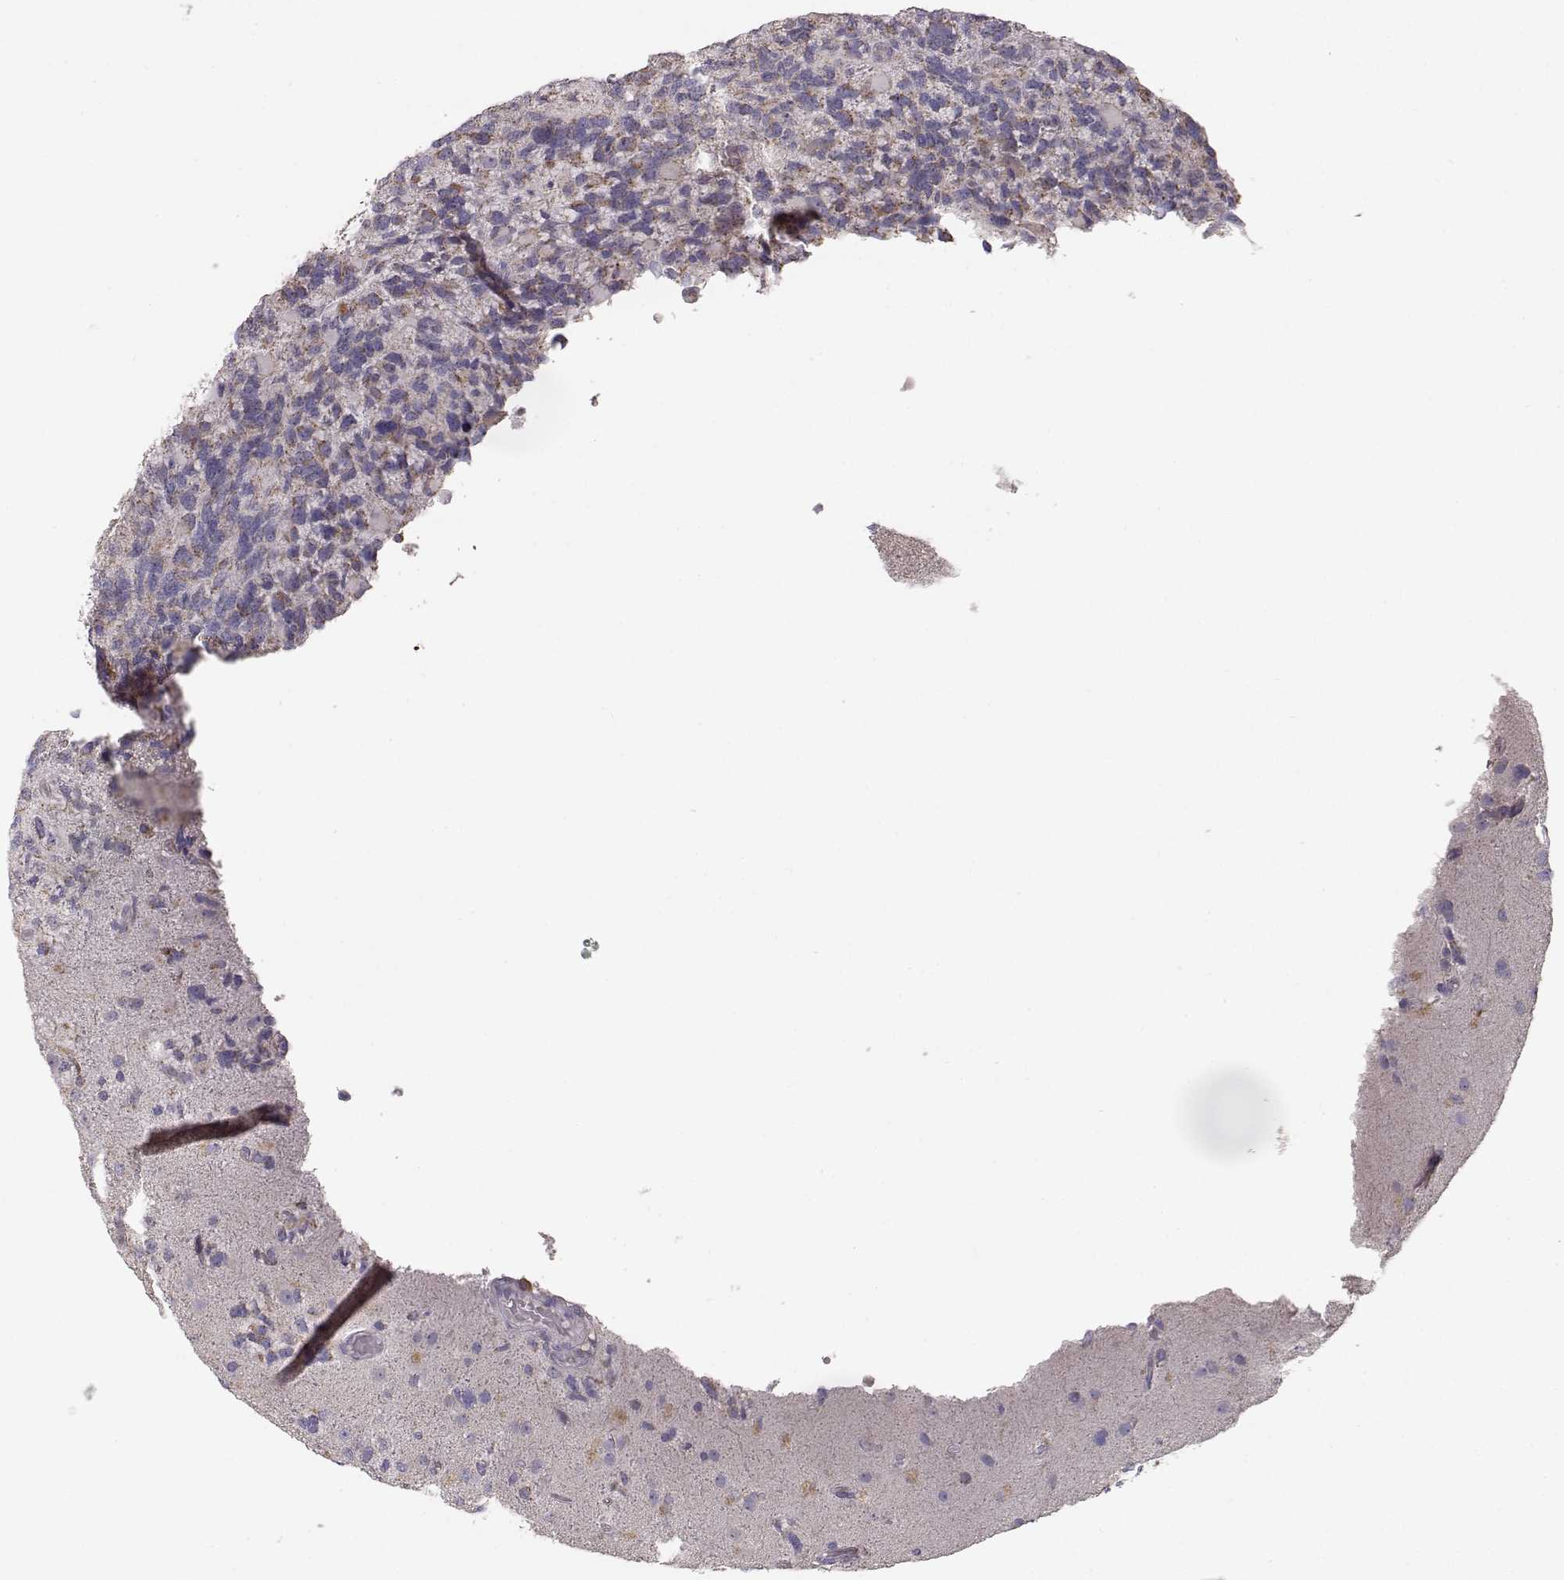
{"staining": {"intensity": "moderate", "quantity": "25%-75%", "location": "cytoplasmic/membranous"}, "tissue": "glioma", "cell_type": "Tumor cells", "image_type": "cancer", "snomed": [{"axis": "morphology", "description": "Glioma, malignant, High grade"}, {"axis": "topography", "description": "Brain"}], "caption": "Glioma stained with a protein marker displays moderate staining in tumor cells.", "gene": "GRAP2", "patient": {"sex": "female", "age": 71}}